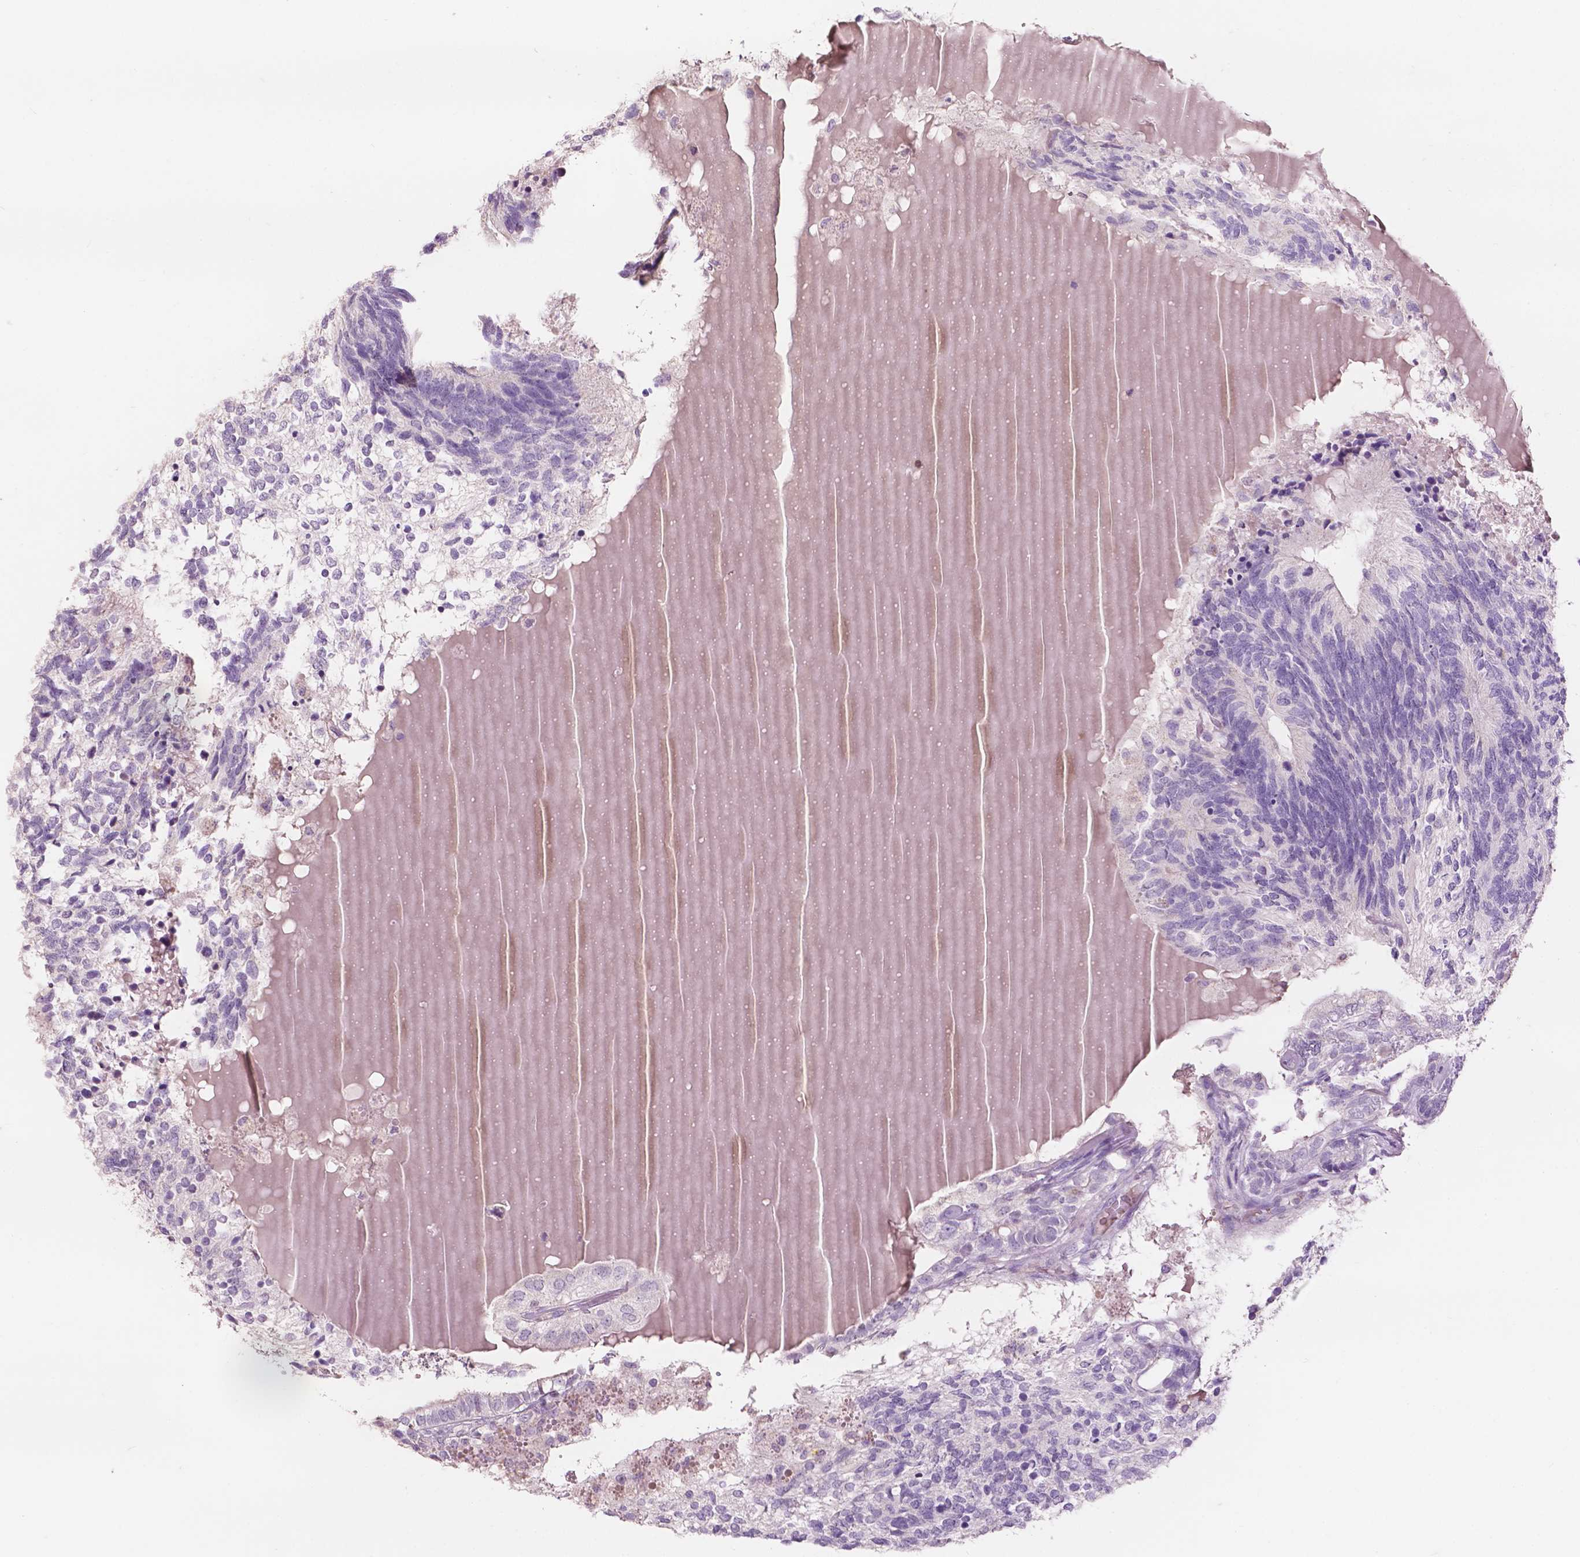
{"staining": {"intensity": "negative", "quantity": "none", "location": "none"}, "tissue": "testis cancer", "cell_type": "Tumor cells", "image_type": "cancer", "snomed": [{"axis": "morphology", "description": "Seminoma, NOS"}, {"axis": "morphology", "description": "Carcinoma, Embryonal, NOS"}, {"axis": "topography", "description": "Testis"}], "caption": "Tumor cells are negative for brown protein staining in testis embryonal carcinoma.", "gene": "NDUFS1", "patient": {"sex": "male", "age": 41}}